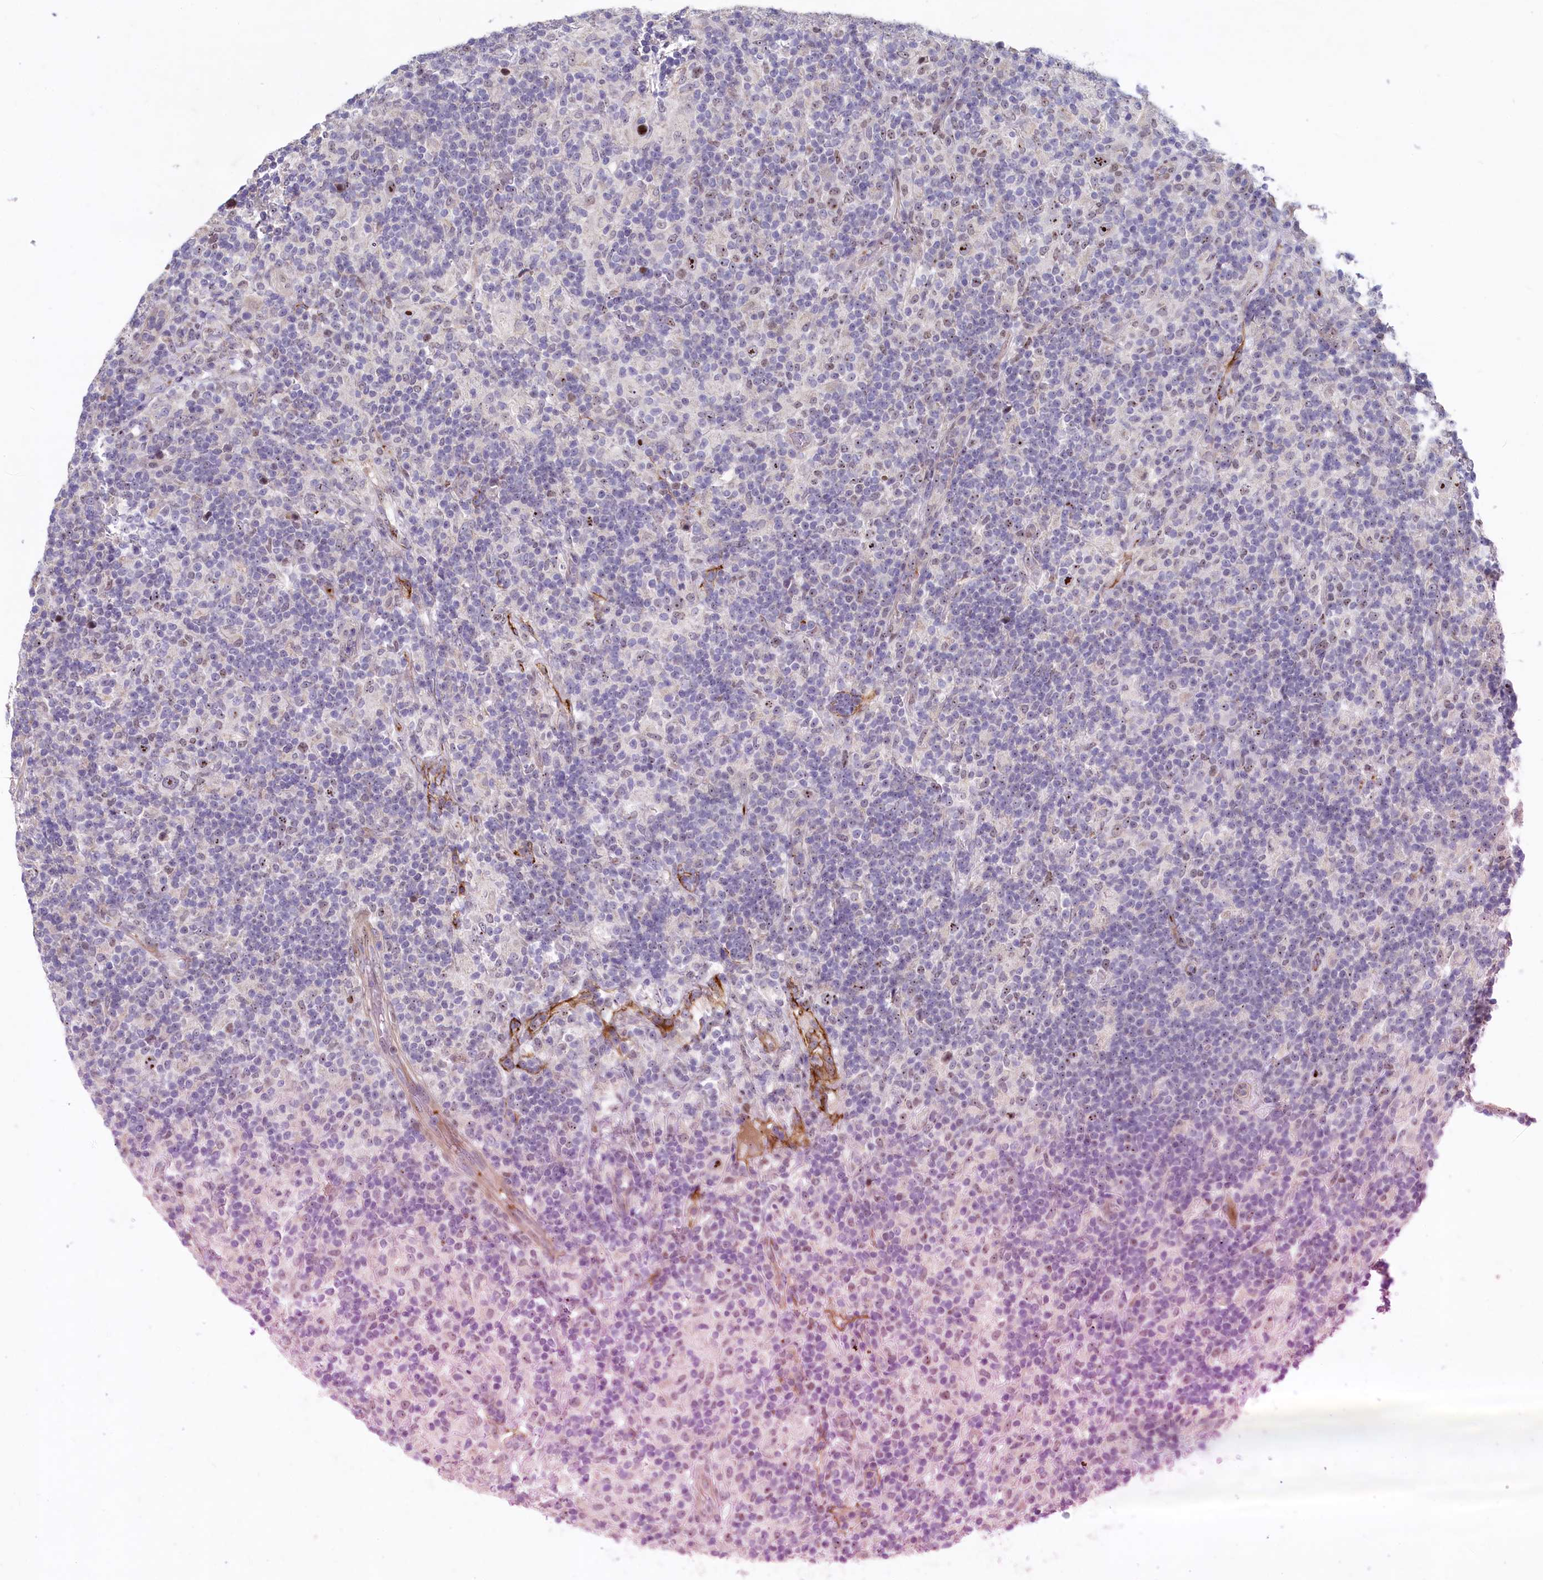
{"staining": {"intensity": "moderate", "quantity": ">75%", "location": "nuclear"}, "tissue": "lymphoma", "cell_type": "Tumor cells", "image_type": "cancer", "snomed": [{"axis": "morphology", "description": "Hodgkin's disease, NOS"}, {"axis": "topography", "description": "Lymph node"}], "caption": "Brown immunohistochemical staining in lymphoma reveals moderate nuclear expression in approximately >75% of tumor cells.", "gene": "ASXL3", "patient": {"sex": "male", "age": 70}}